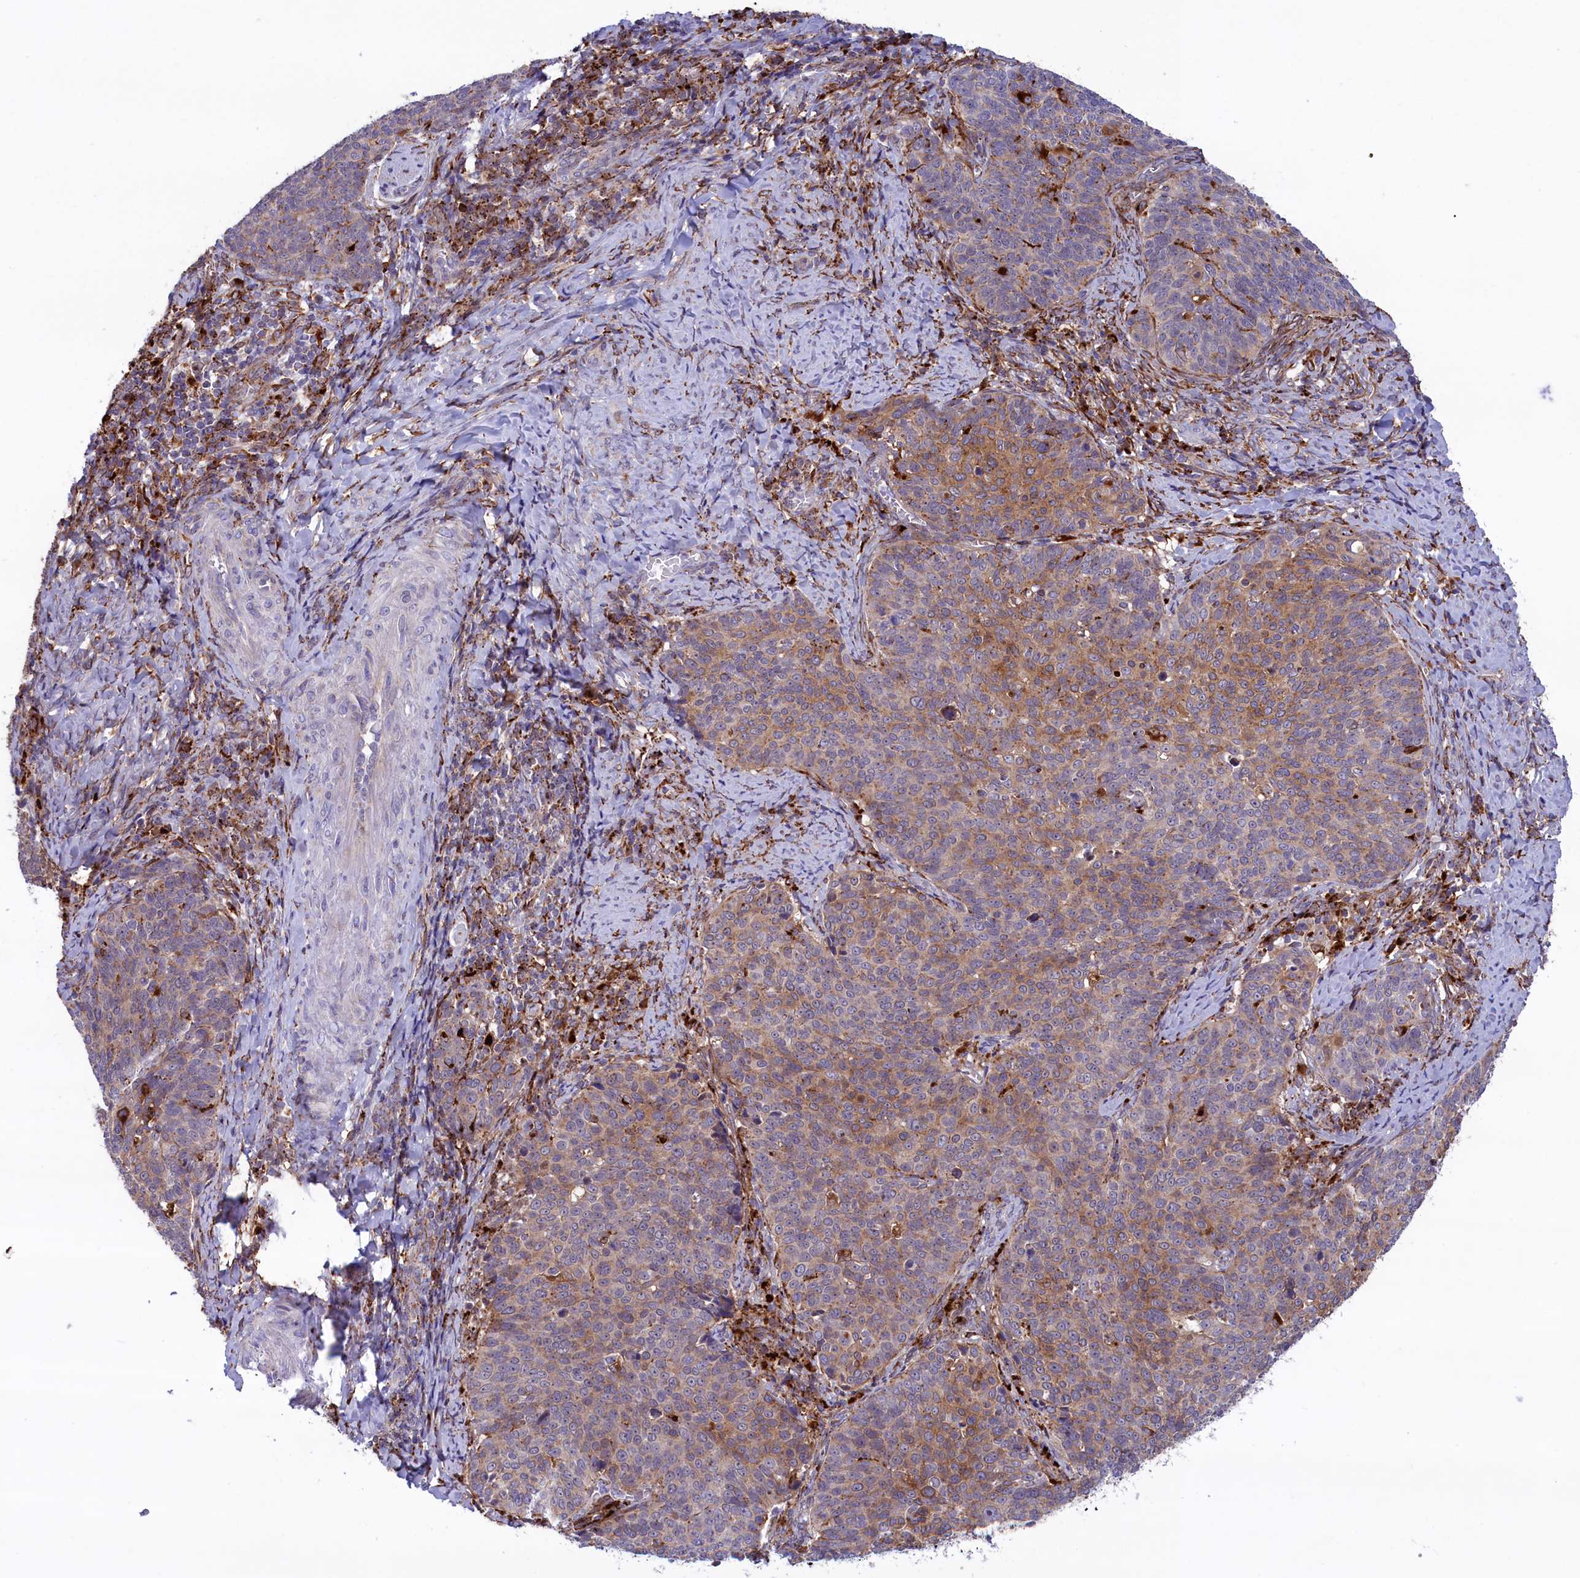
{"staining": {"intensity": "moderate", "quantity": "25%-75%", "location": "cytoplasmic/membranous"}, "tissue": "cervical cancer", "cell_type": "Tumor cells", "image_type": "cancer", "snomed": [{"axis": "morphology", "description": "Normal tissue, NOS"}, {"axis": "morphology", "description": "Squamous cell carcinoma, NOS"}, {"axis": "topography", "description": "Cervix"}], "caption": "Cervical cancer stained with a brown dye displays moderate cytoplasmic/membranous positive positivity in approximately 25%-75% of tumor cells.", "gene": "MAN2B1", "patient": {"sex": "female", "age": 39}}